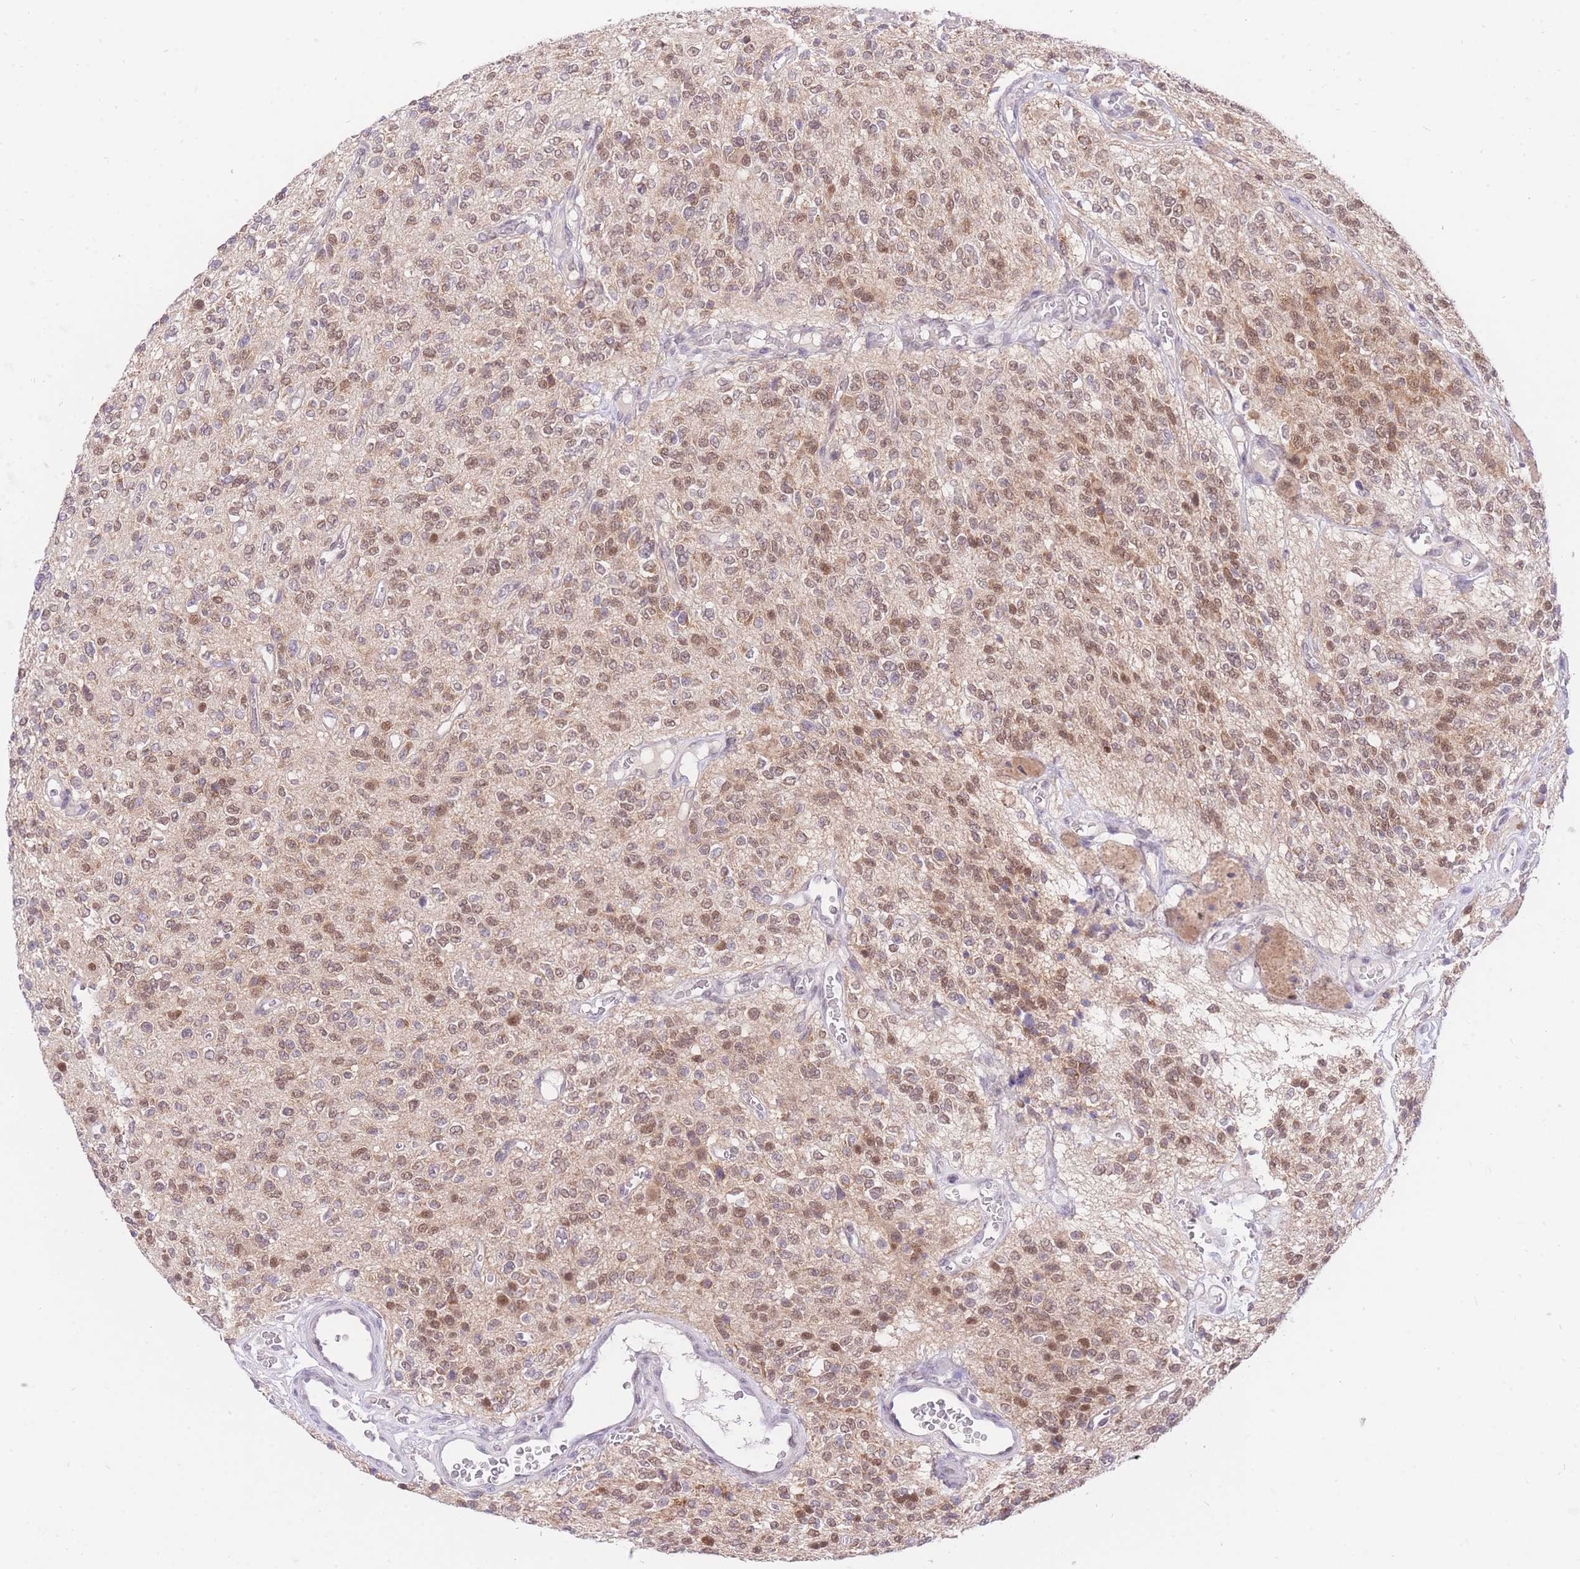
{"staining": {"intensity": "moderate", "quantity": ">75%", "location": "nuclear"}, "tissue": "glioma", "cell_type": "Tumor cells", "image_type": "cancer", "snomed": [{"axis": "morphology", "description": "Glioma, malignant, High grade"}, {"axis": "topography", "description": "Brain"}], "caption": "Immunohistochemistry (IHC) micrograph of neoplastic tissue: high-grade glioma (malignant) stained using immunohistochemistry (IHC) shows medium levels of moderate protein expression localized specifically in the nuclear of tumor cells, appearing as a nuclear brown color.", "gene": "UBXN7", "patient": {"sex": "male", "age": 34}}